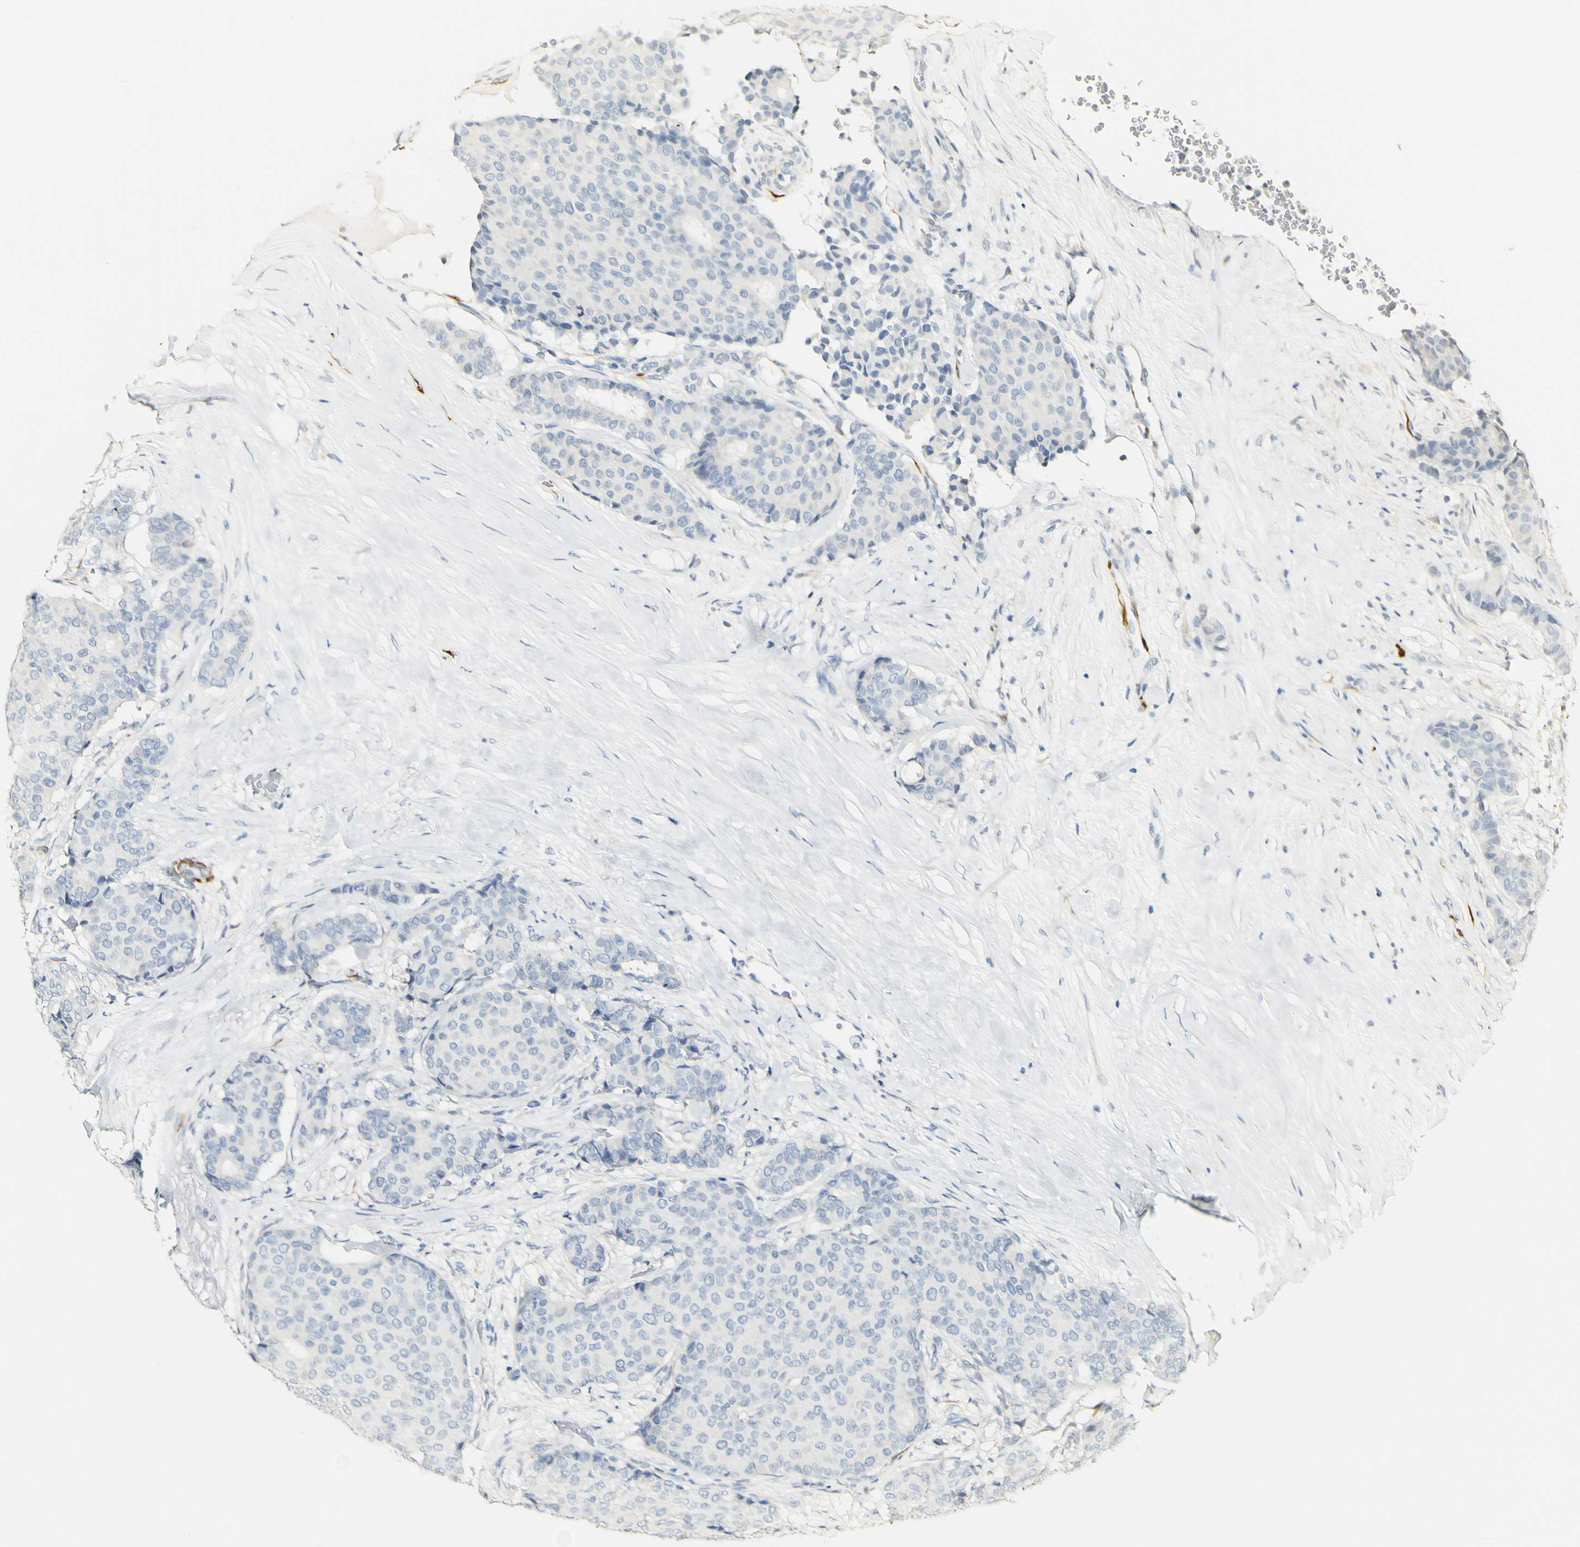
{"staining": {"intensity": "negative", "quantity": "none", "location": "none"}, "tissue": "breast cancer", "cell_type": "Tumor cells", "image_type": "cancer", "snomed": [{"axis": "morphology", "description": "Duct carcinoma"}, {"axis": "topography", "description": "Breast"}], "caption": "This is an immunohistochemistry (IHC) micrograph of breast cancer. There is no positivity in tumor cells.", "gene": "FMO3", "patient": {"sex": "female", "age": 75}}